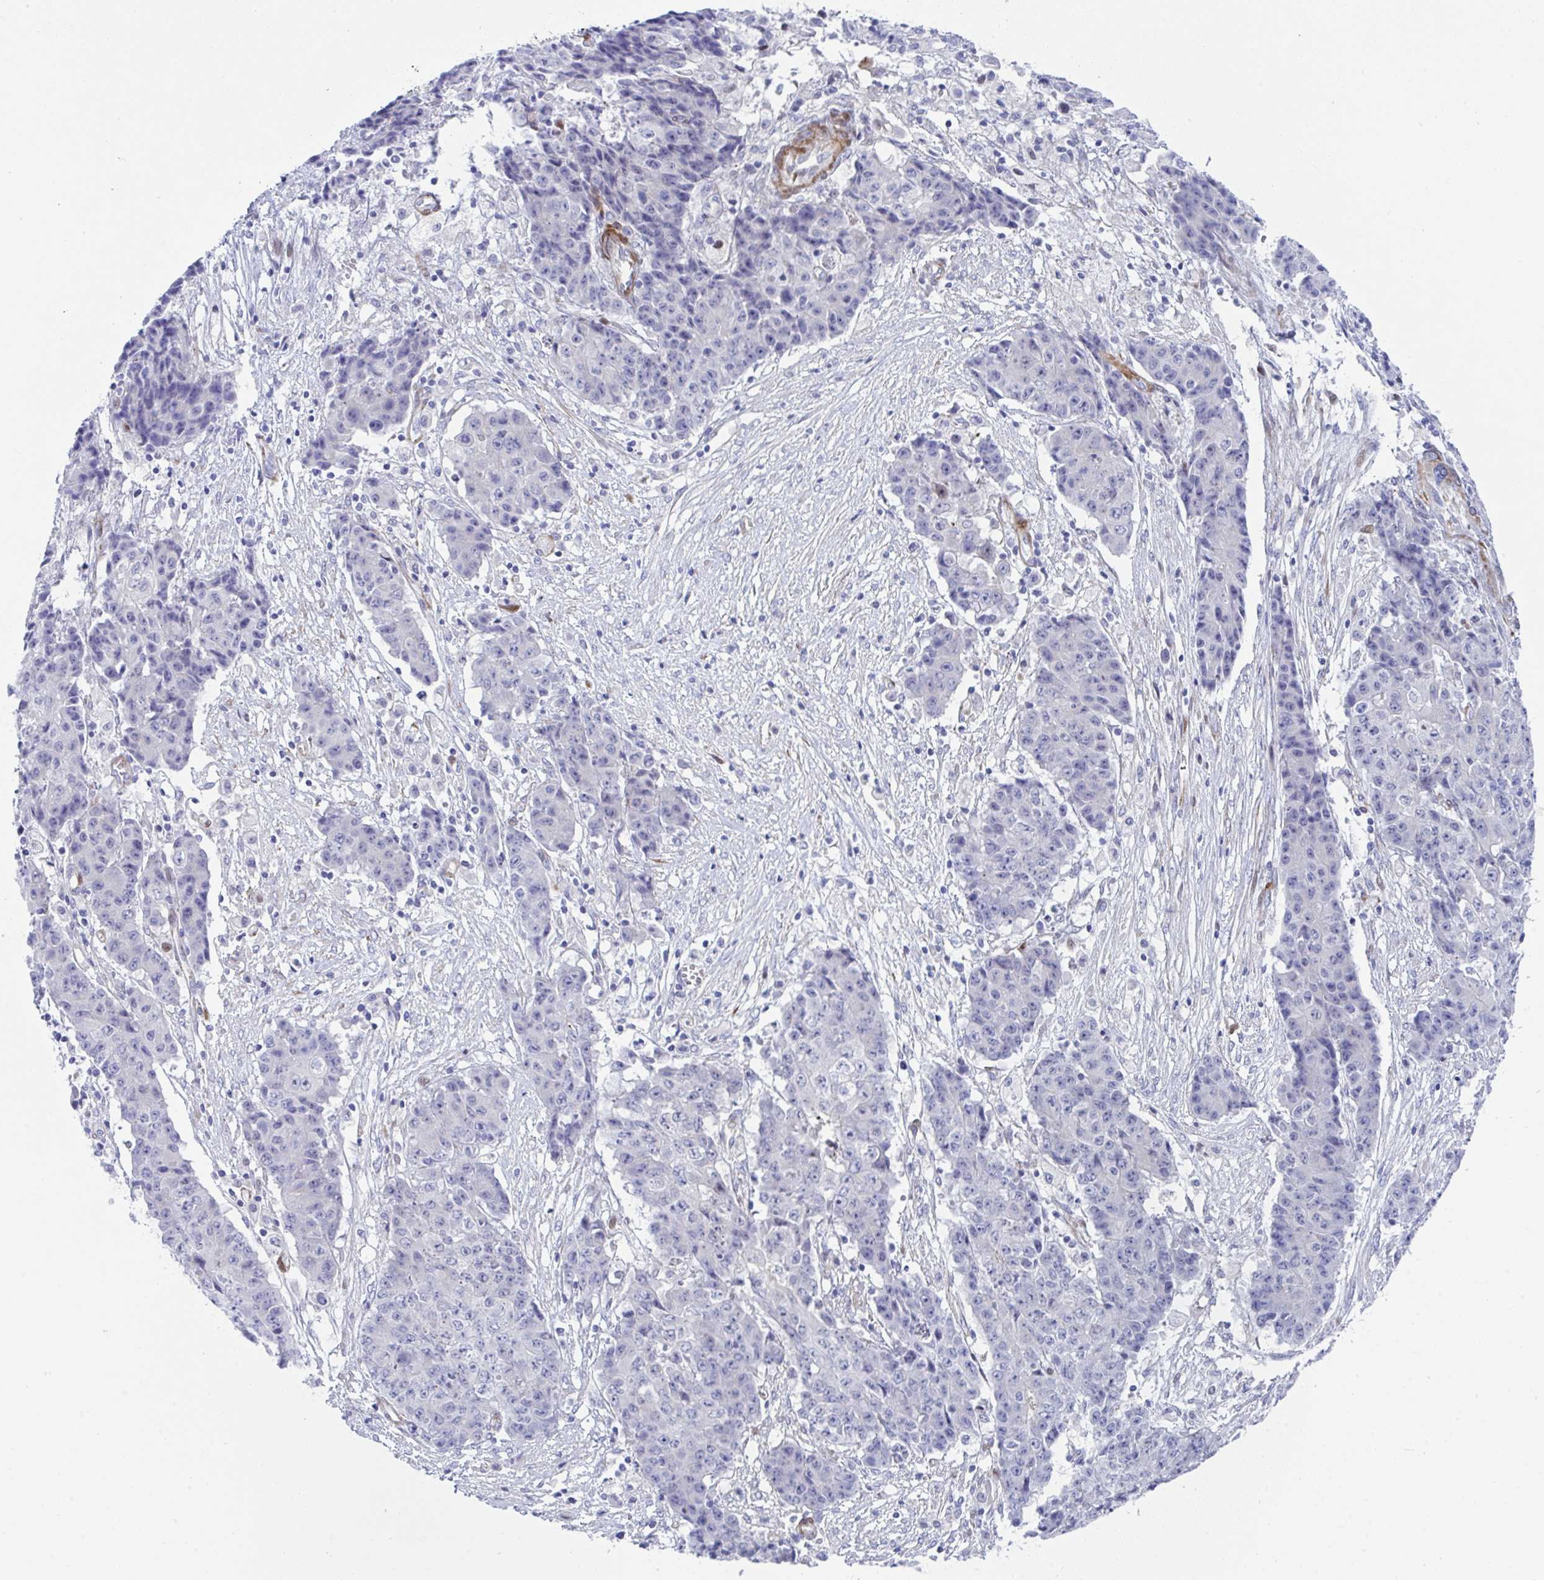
{"staining": {"intensity": "negative", "quantity": "none", "location": "none"}, "tissue": "ovarian cancer", "cell_type": "Tumor cells", "image_type": "cancer", "snomed": [{"axis": "morphology", "description": "Carcinoma, endometroid"}, {"axis": "topography", "description": "Ovary"}], "caption": "An image of ovarian cancer (endometroid carcinoma) stained for a protein reveals no brown staining in tumor cells. (Brightfield microscopy of DAB (3,3'-diaminobenzidine) immunohistochemistry (IHC) at high magnification).", "gene": "ZNF713", "patient": {"sex": "female", "age": 42}}